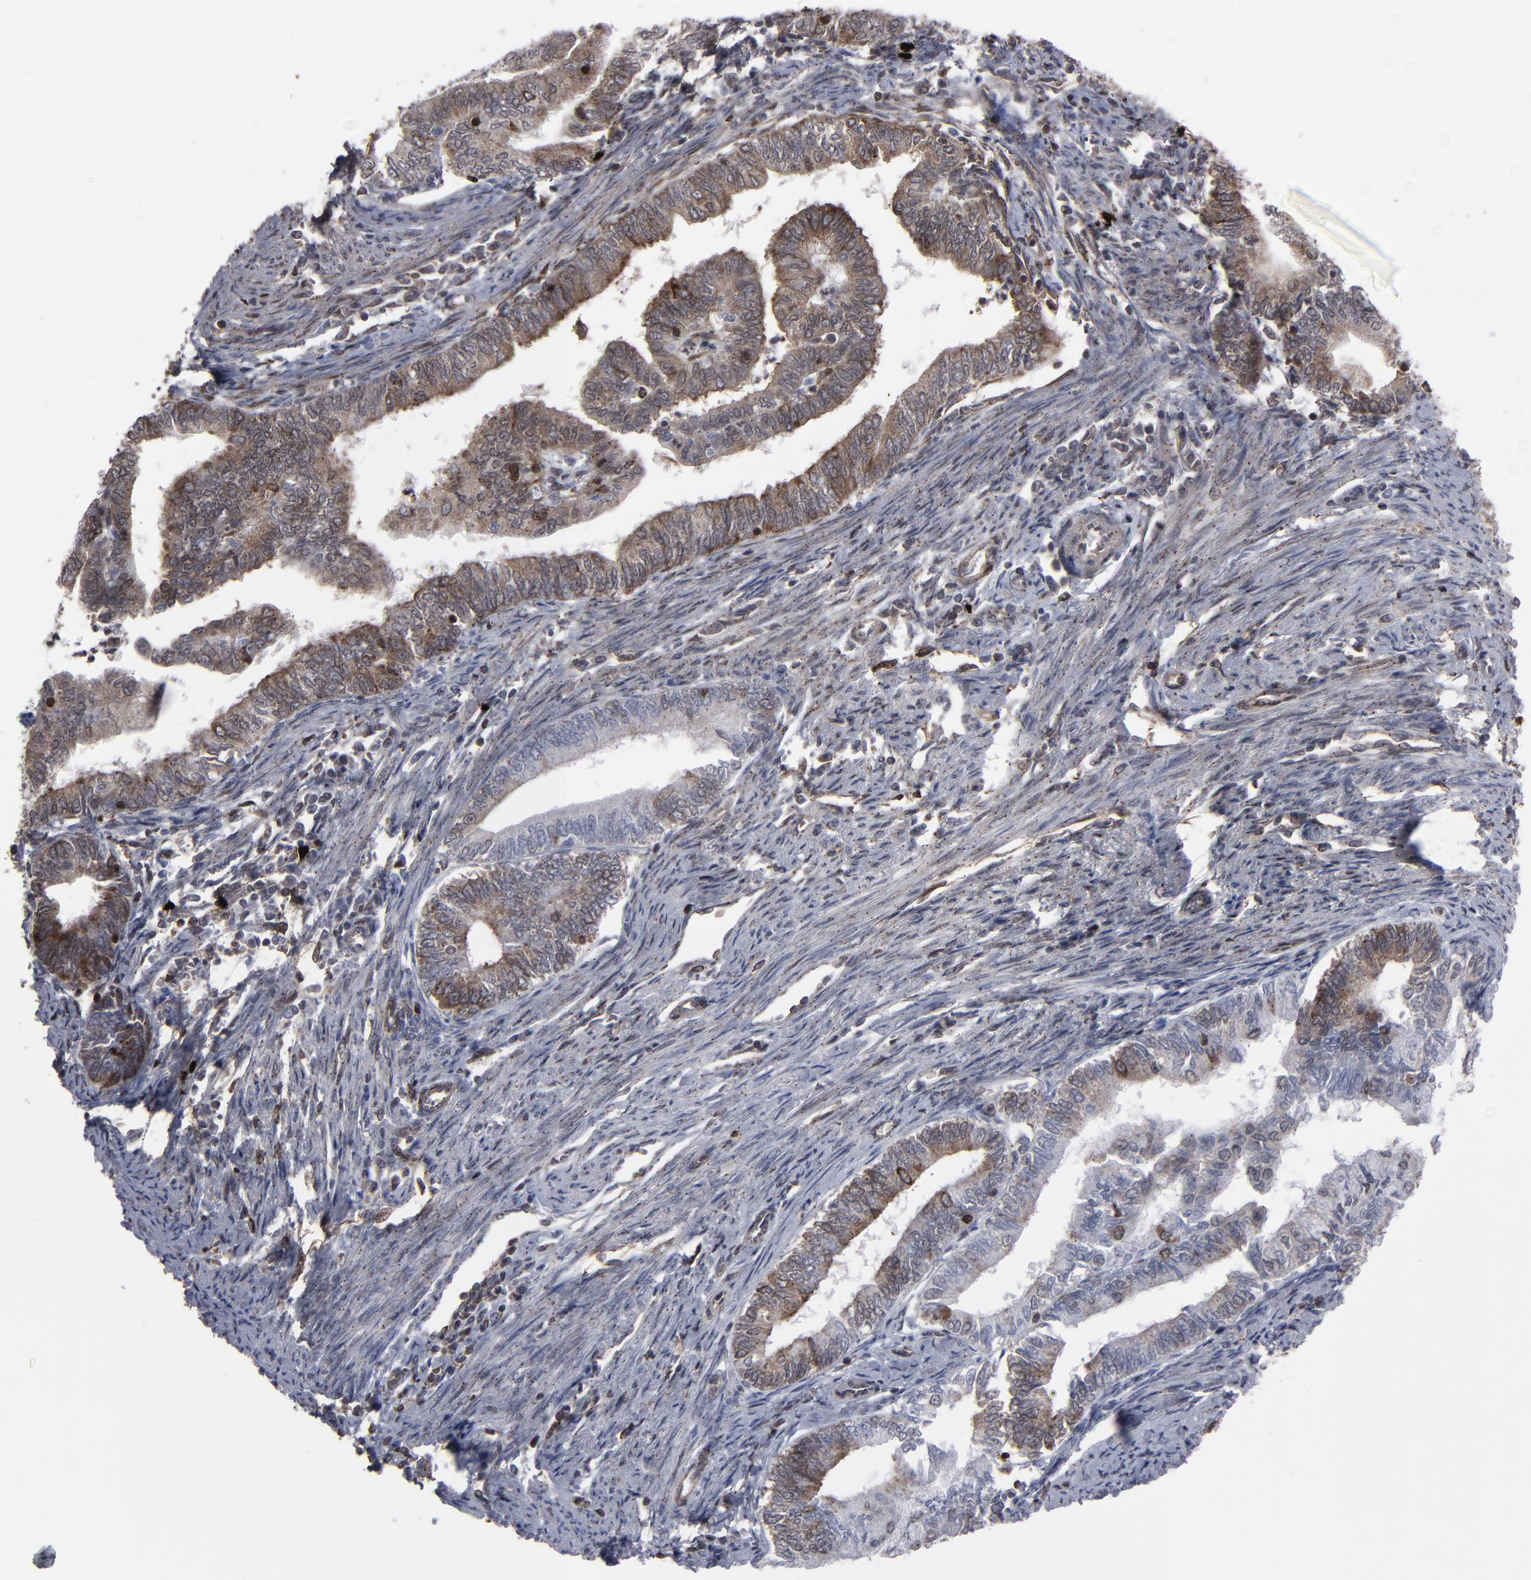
{"staining": {"intensity": "moderate", "quantity": ">75%", "location": "cytoplasmic/membranous,nuclear"}, "tissue": "endometrial cancer", "cell_type": "Tumor cells", "image_type": "cancer", "snomed": [{"axis": "morphology", "description": "Adenocarcinoma, NOS"}, {"axis": "topography", "description": "Endometrium"}], "caption": "A micrograph showing moderate cytoplasmic/membranous and nuclear staining in approximately >75% of tumor cells in endometrial cancer, as visualized by brown immunohistochemical staining.", "gene": "KIAA2026", "patient": {"sex": "female", "age": 66}}